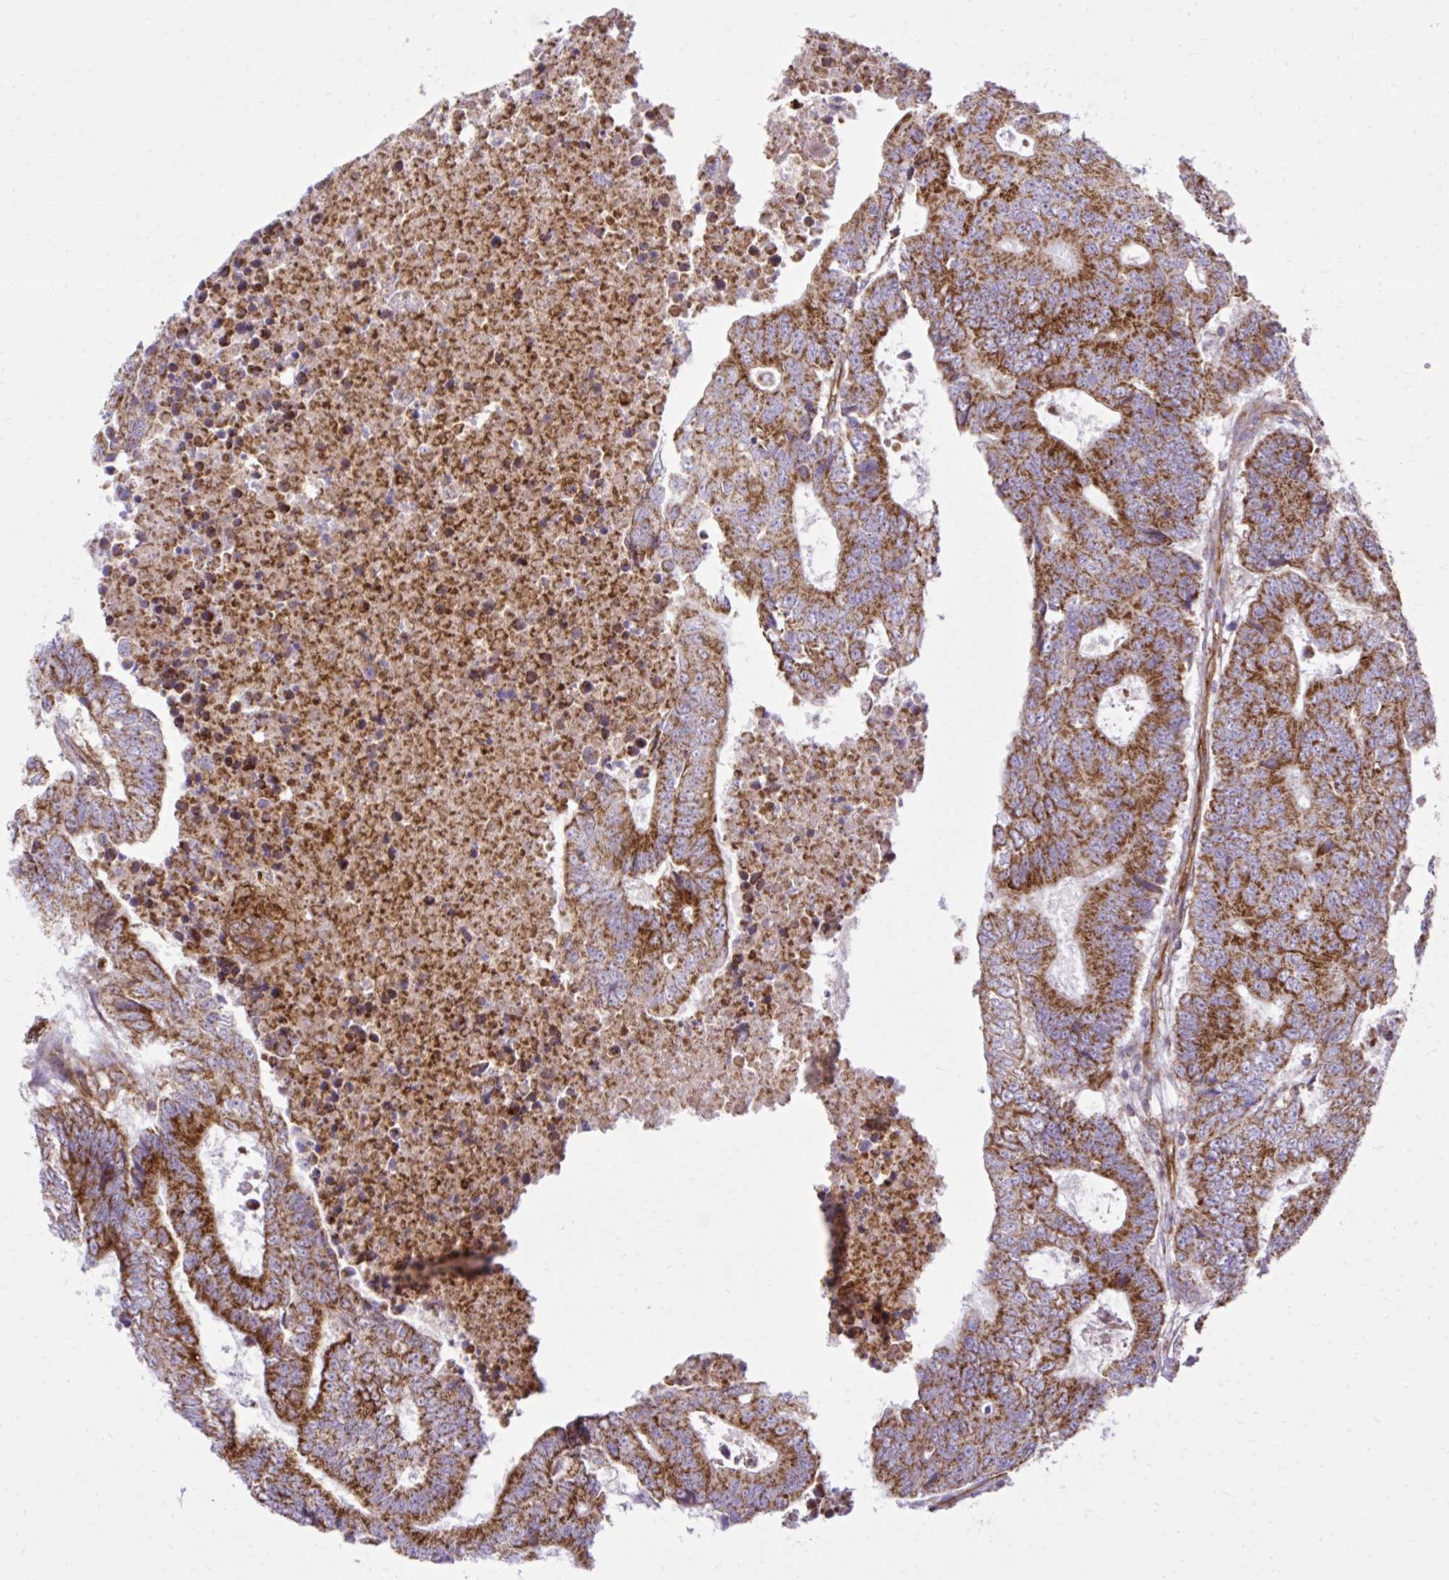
{"staining": {"intensity": "strong", "quantity": ">75%", "location": "cytoplasmic/membranous"}, "tissue": "colorectal cancer", "cell_type": "Tumor cells", "image_type": "cancer", "snomed": [{"axis": "morphology", "description": "Adenocarcinoma, NOS"}, {"axis": "topography", "description": "Colon"}], "caption": "A brown stain shows strong cytoplasmic/membranous expression of a protein in human colorectal adenocarcinoma tumor cells. Ihc stains the protein in brown and the nuclei are stained blue.", "gene": "LIMS1", "patient": {"sex": "female", "age": 48}}